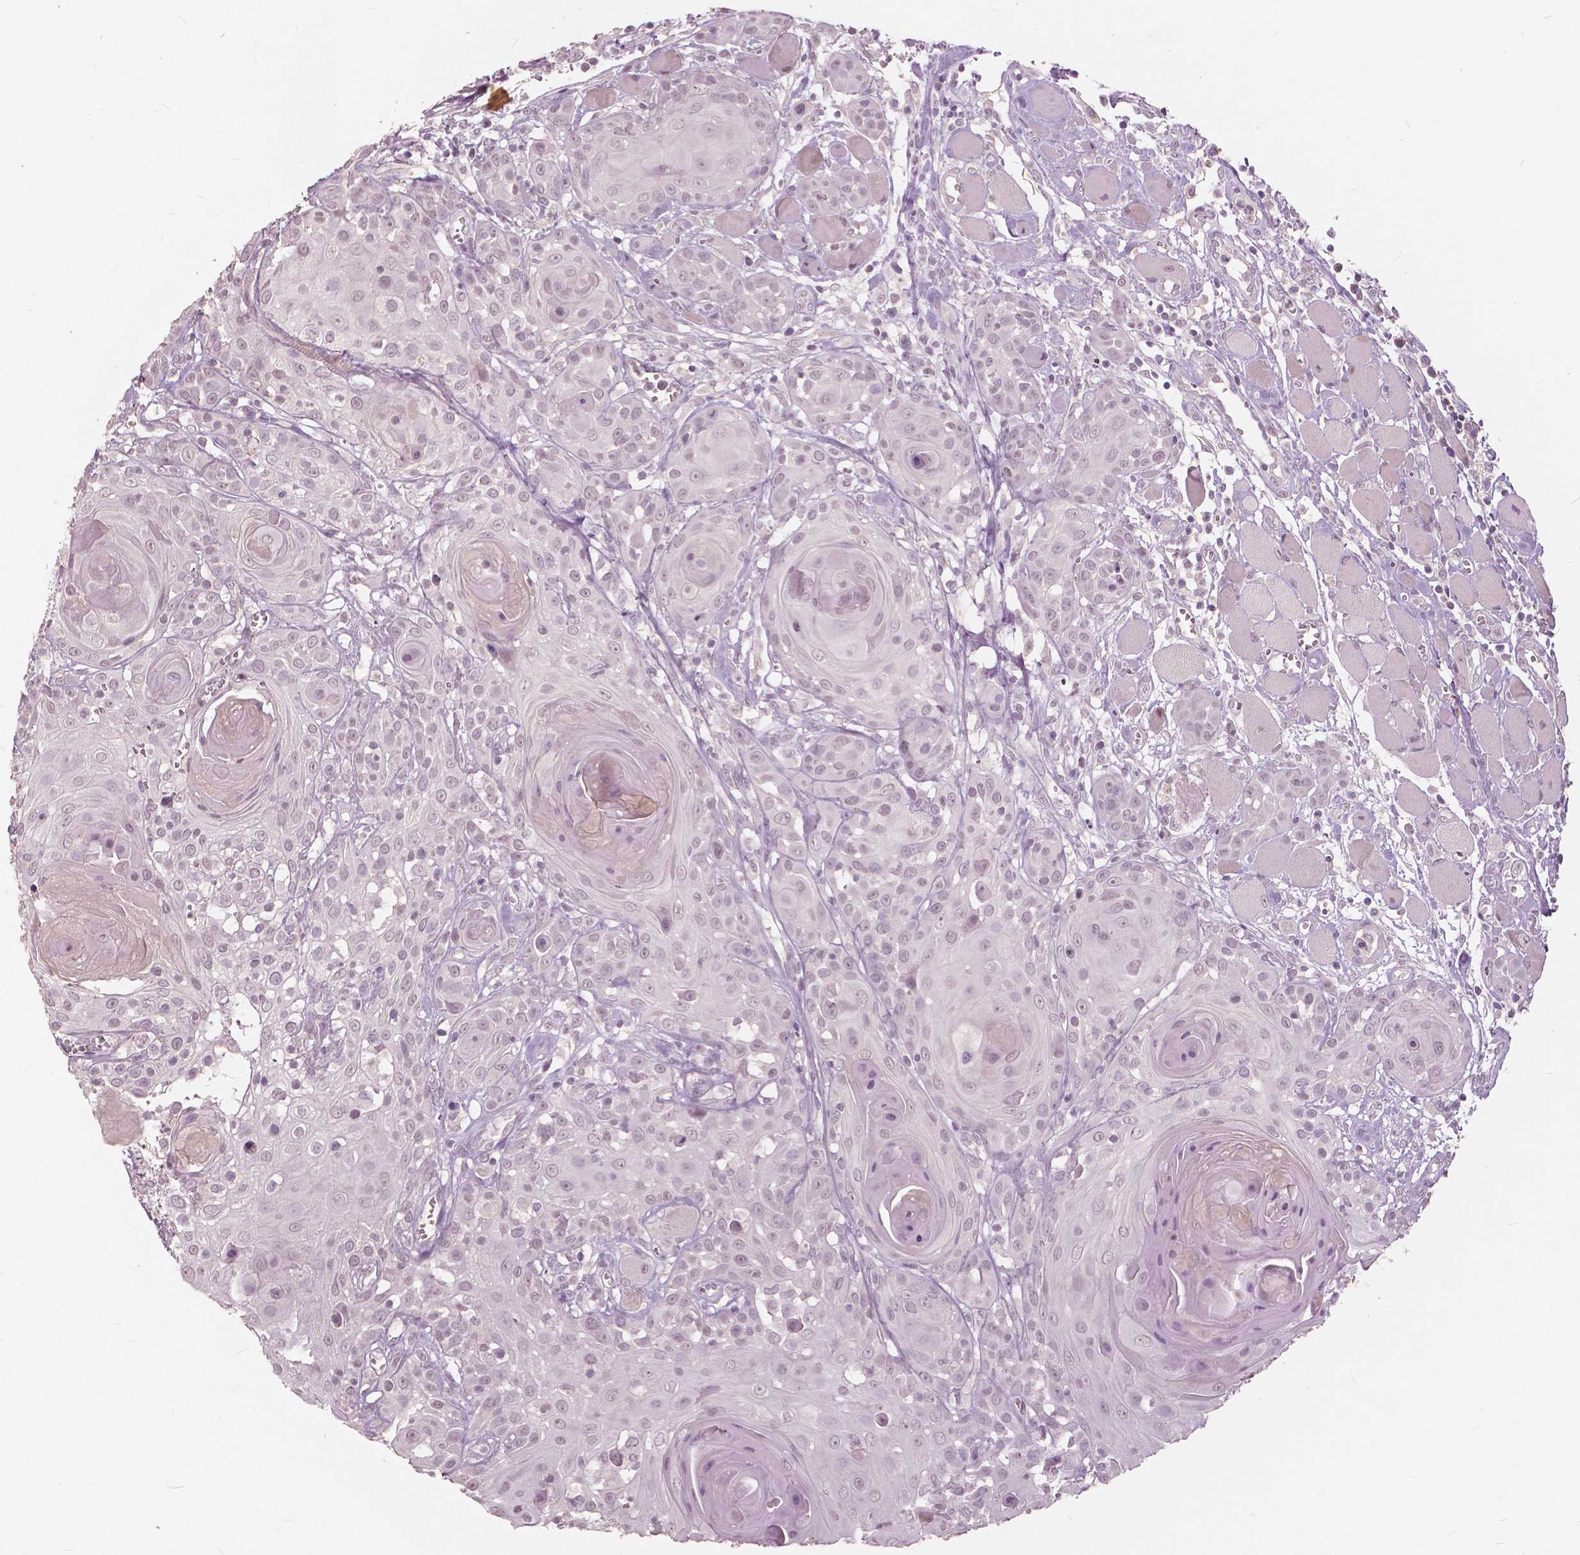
{"staining": {"intensity": "negative", "quantity": "none", "location": "none"}, "tissue": "head and neck cancer", "cell_type": "Tumor cells", "image_type": "cancer", "snomed": [{"axis": "morphology", "description": "Squamous cell carcinoma, NOS"}, {"axis": "topography", "description": "Head-Neck"}], "caption": "IHC photomicrograph of human head and neck cancer stained for a protein (brown), which shows no staining in tumor cells.", "gene": "NANOG", "patient": {"sex": "female", "age": 80}}